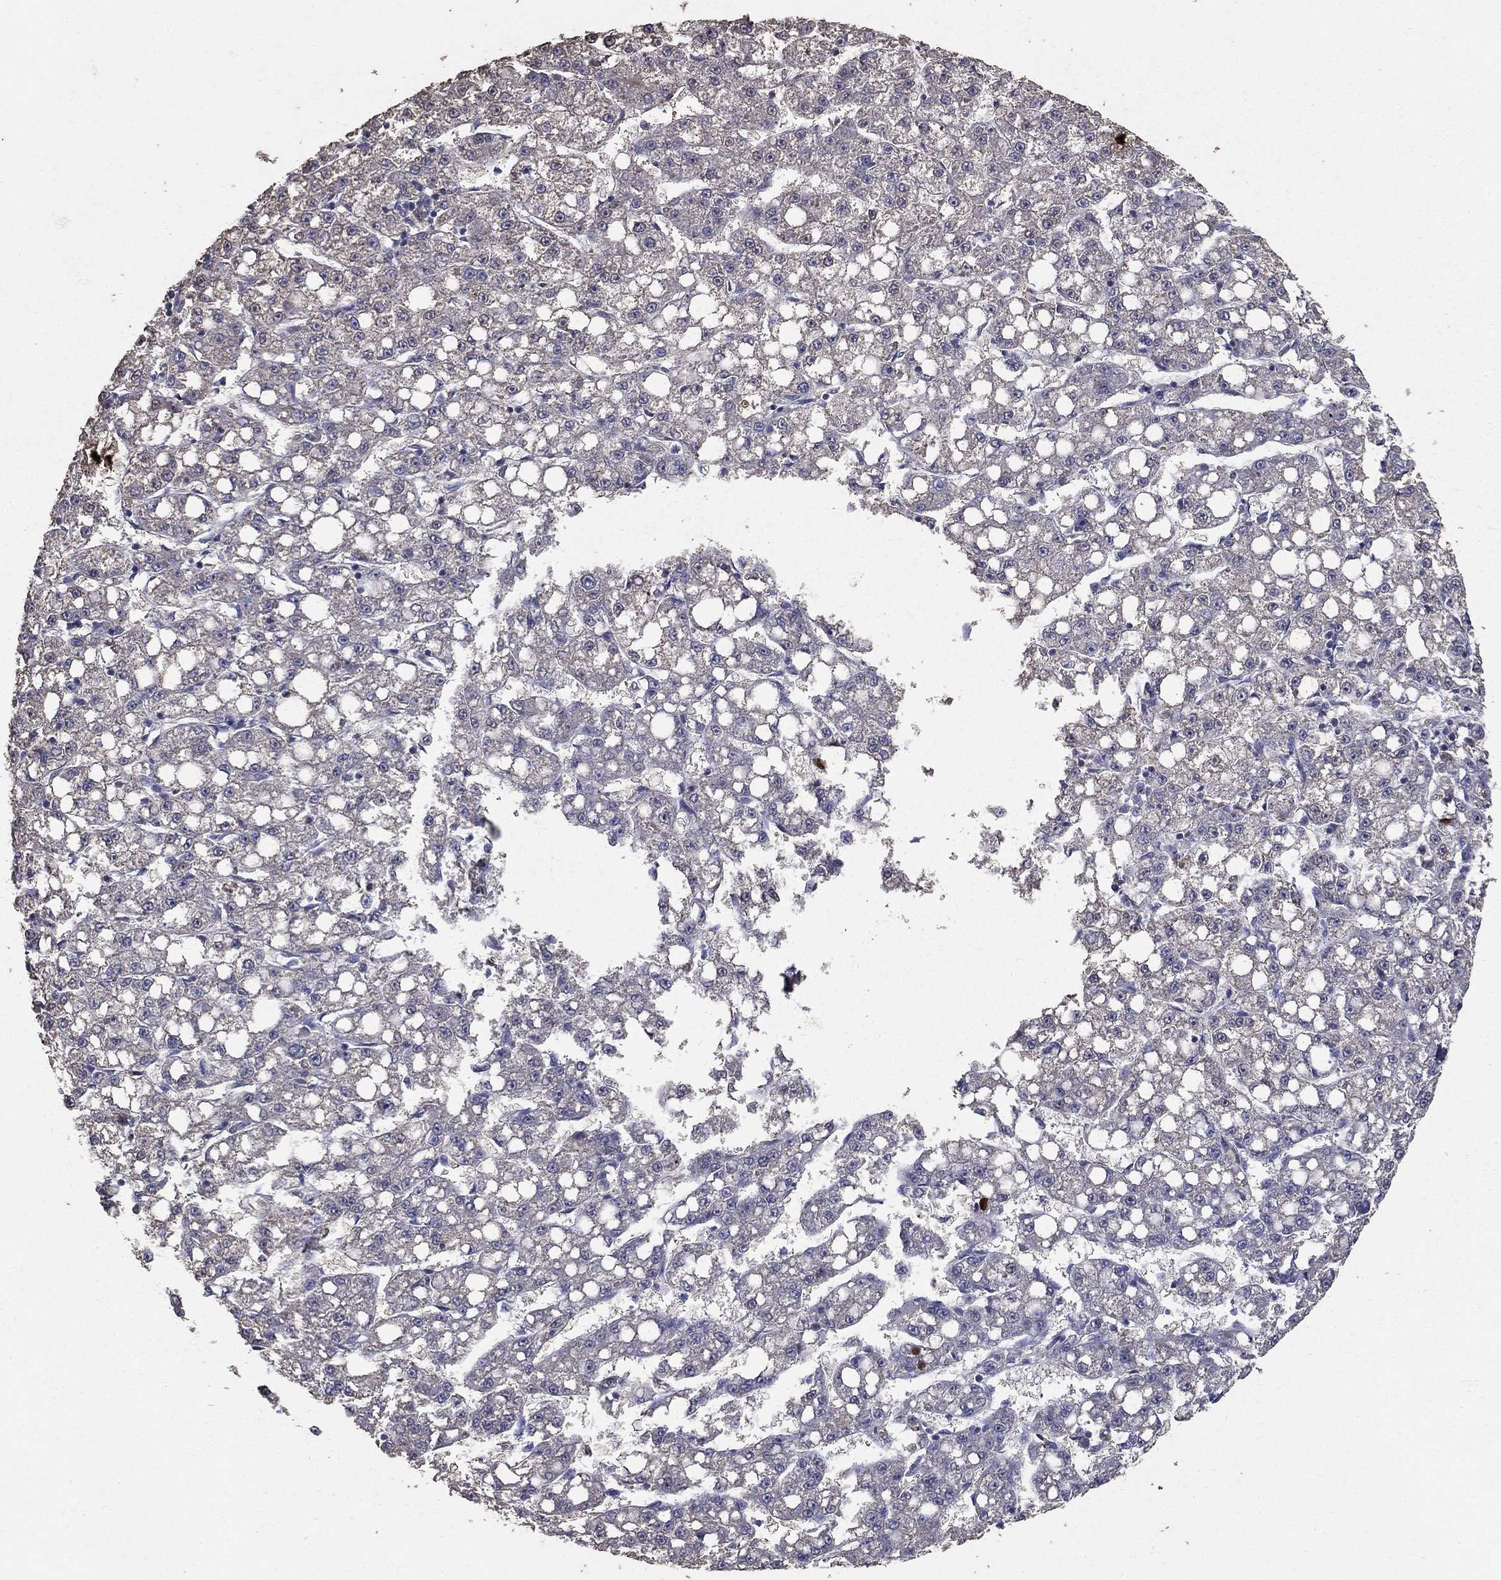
{"staining": {"intensity": "negative", "quantity": "none", "location": "none"}, "tissue": "liver cancer", "cell_type": "Tumor cells", "image_type": "cancer", "snomed": [{"axis": "morphology", "description": "Carcinoma, Hepatocellular, NOS"}, {"axis": "topography", "description": "Liver"}], "caption": "This is an immunohistochemistry (IHC) histopathology image of human liver cancer. There is no positivity in tumor cells.", "gene": "MPP2", "patient": {"sex": "female", "age": 65}}